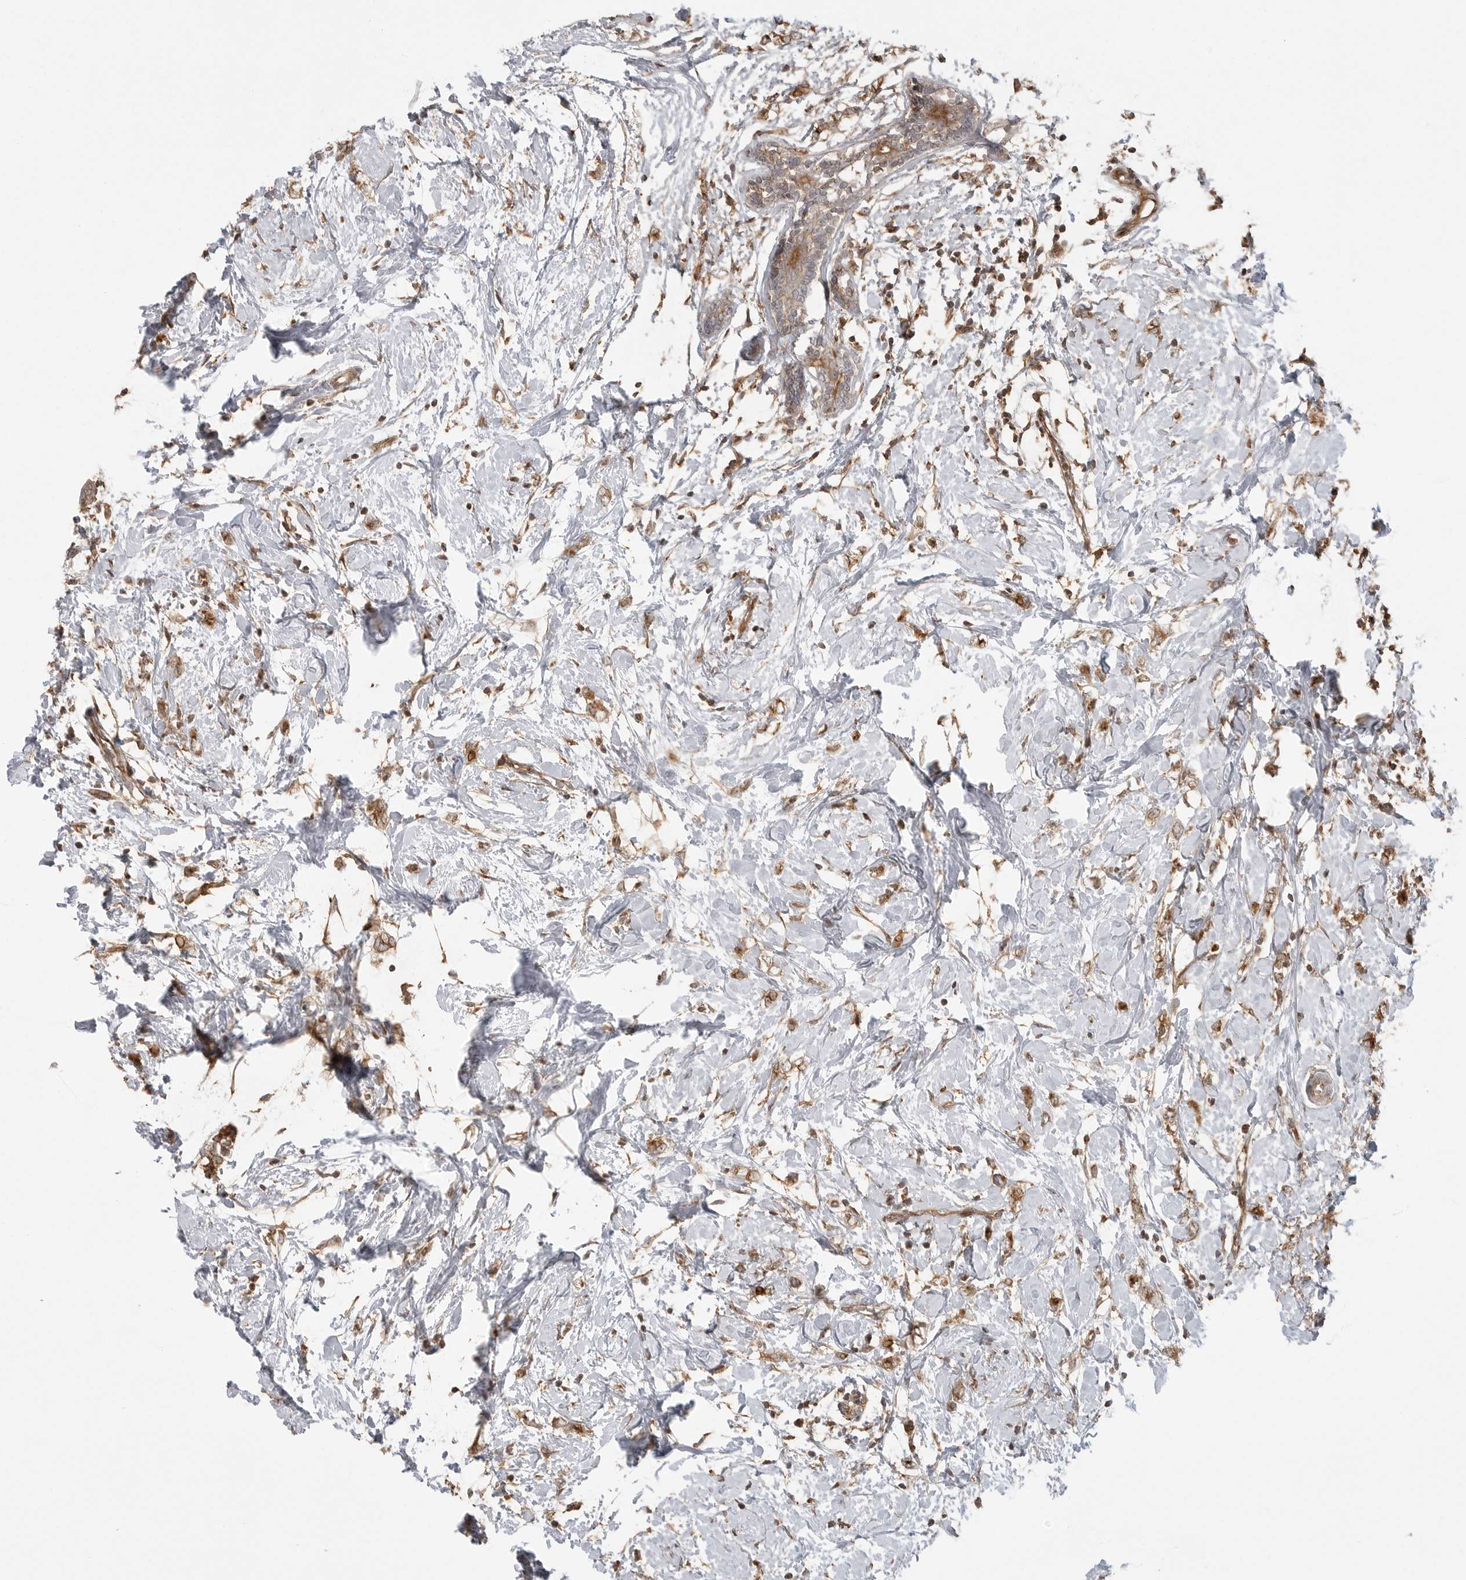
{"staining": {"intensity": "moderate", "quantity": ">75%", "location": "cytoplasmic/membranous"}, "tissue": "breast cancer", "cell_type": "Tumor cells", "image_type": "cancer", "snomed": [{"axis": "morphology", "description": "Normal tissue, NOS"}, {"axis": "morphology", "description": "Lobular carcinoma"}, {"axis": "topography", "description": "Breast"}], "caption": "This image exhibits IHC staining of breast cancer, with medium moderate cytoplasmic/membranous positivity in about >75% of tumor cells.", "gene": "FAT3", "patient": {"sex": "female", "age": 47}}